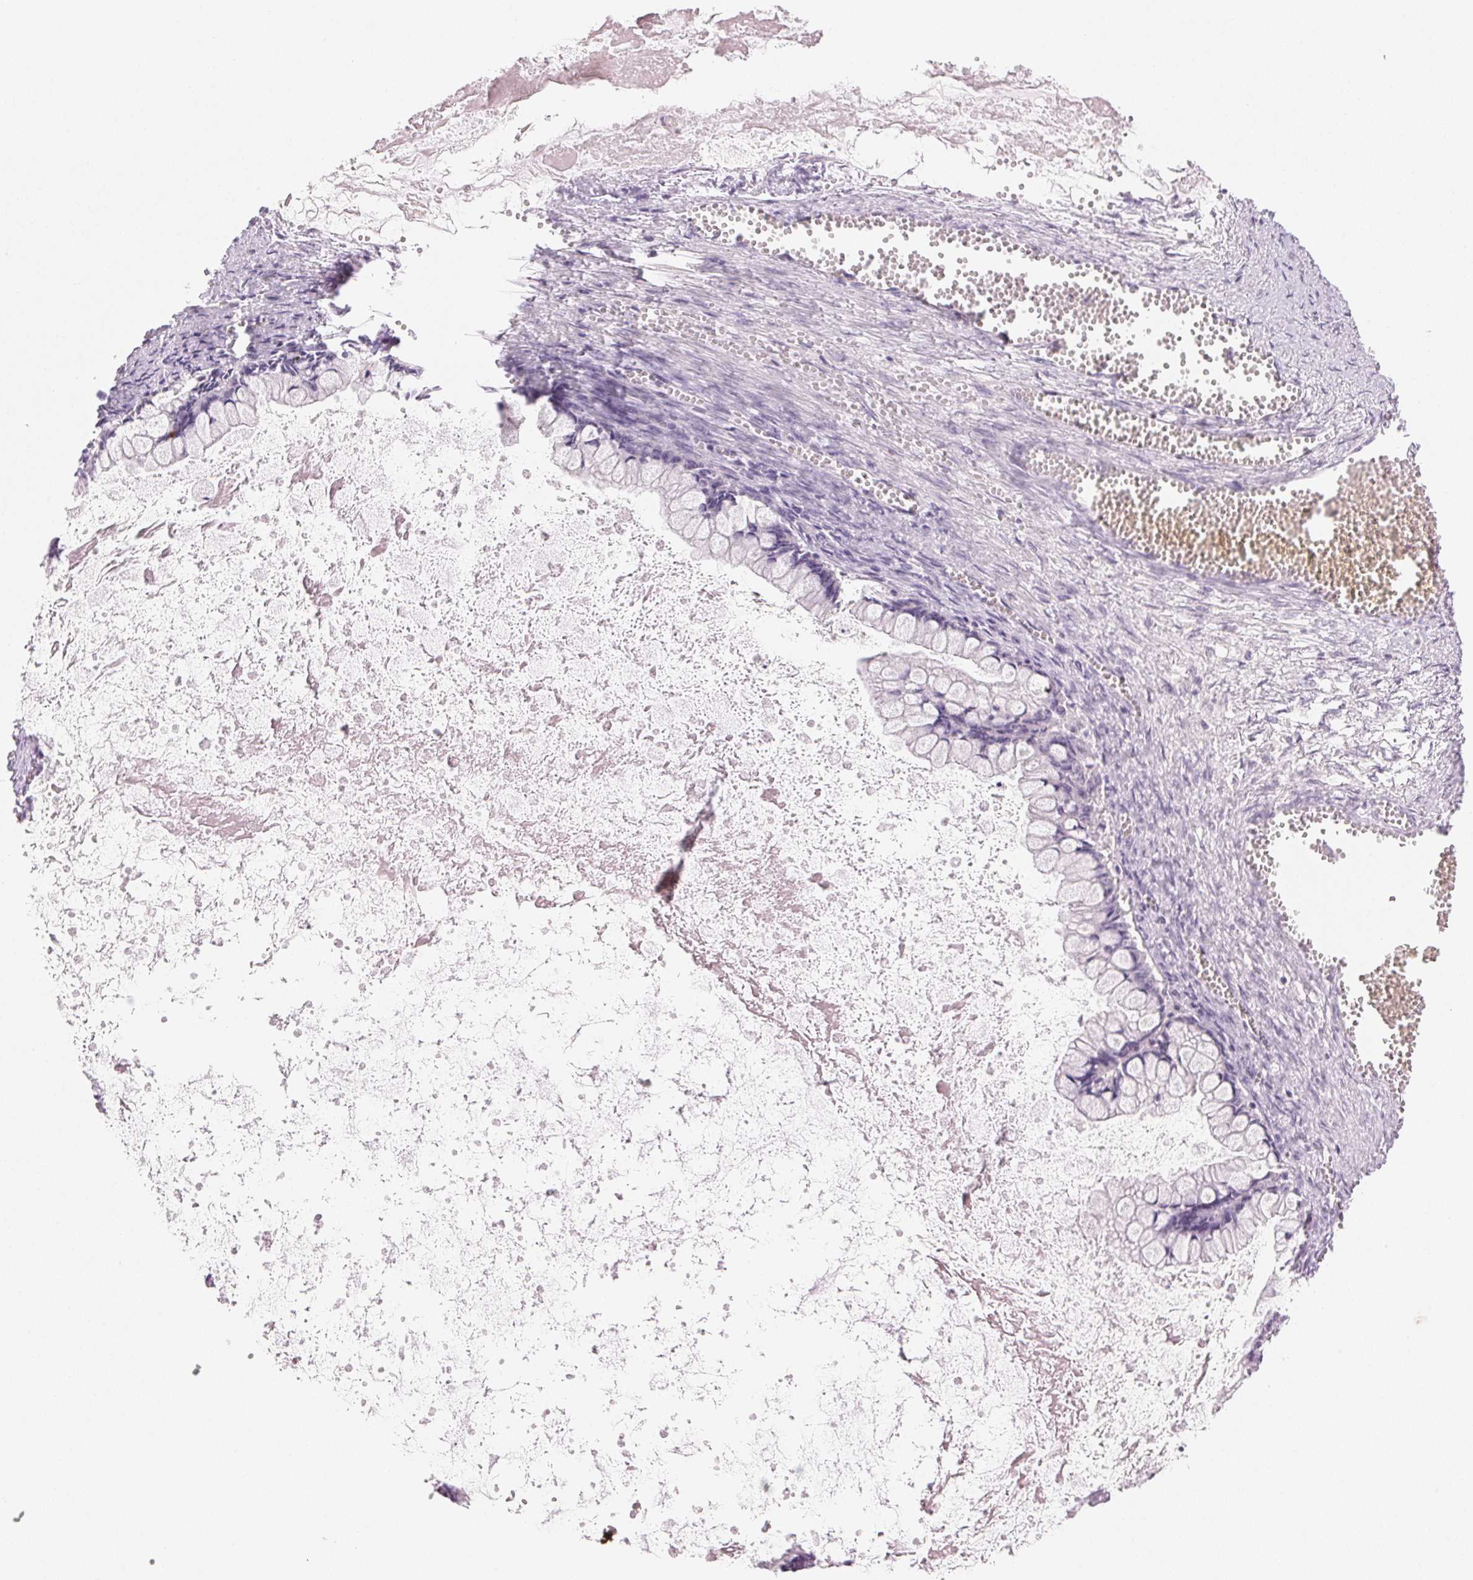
{"staining": {"intensity": "negative", "quantity": "none", "location": "none"}, "tissue": "ovarian cancer", "cell_type": "Tumor cells", "image_type": "cancer", "snomed": [{"axis": "morphology", "description": "Cystadenocarcinoma, mucinous, NOS"}, {"axis": "topography", "description": "Ovary"}], "caption": "Human ovarian cancer stained for a protein using IHC shows no expression in tumor cells.", "gene": "CYP11B1", "patient": {"sex": "female", "age": 67}}